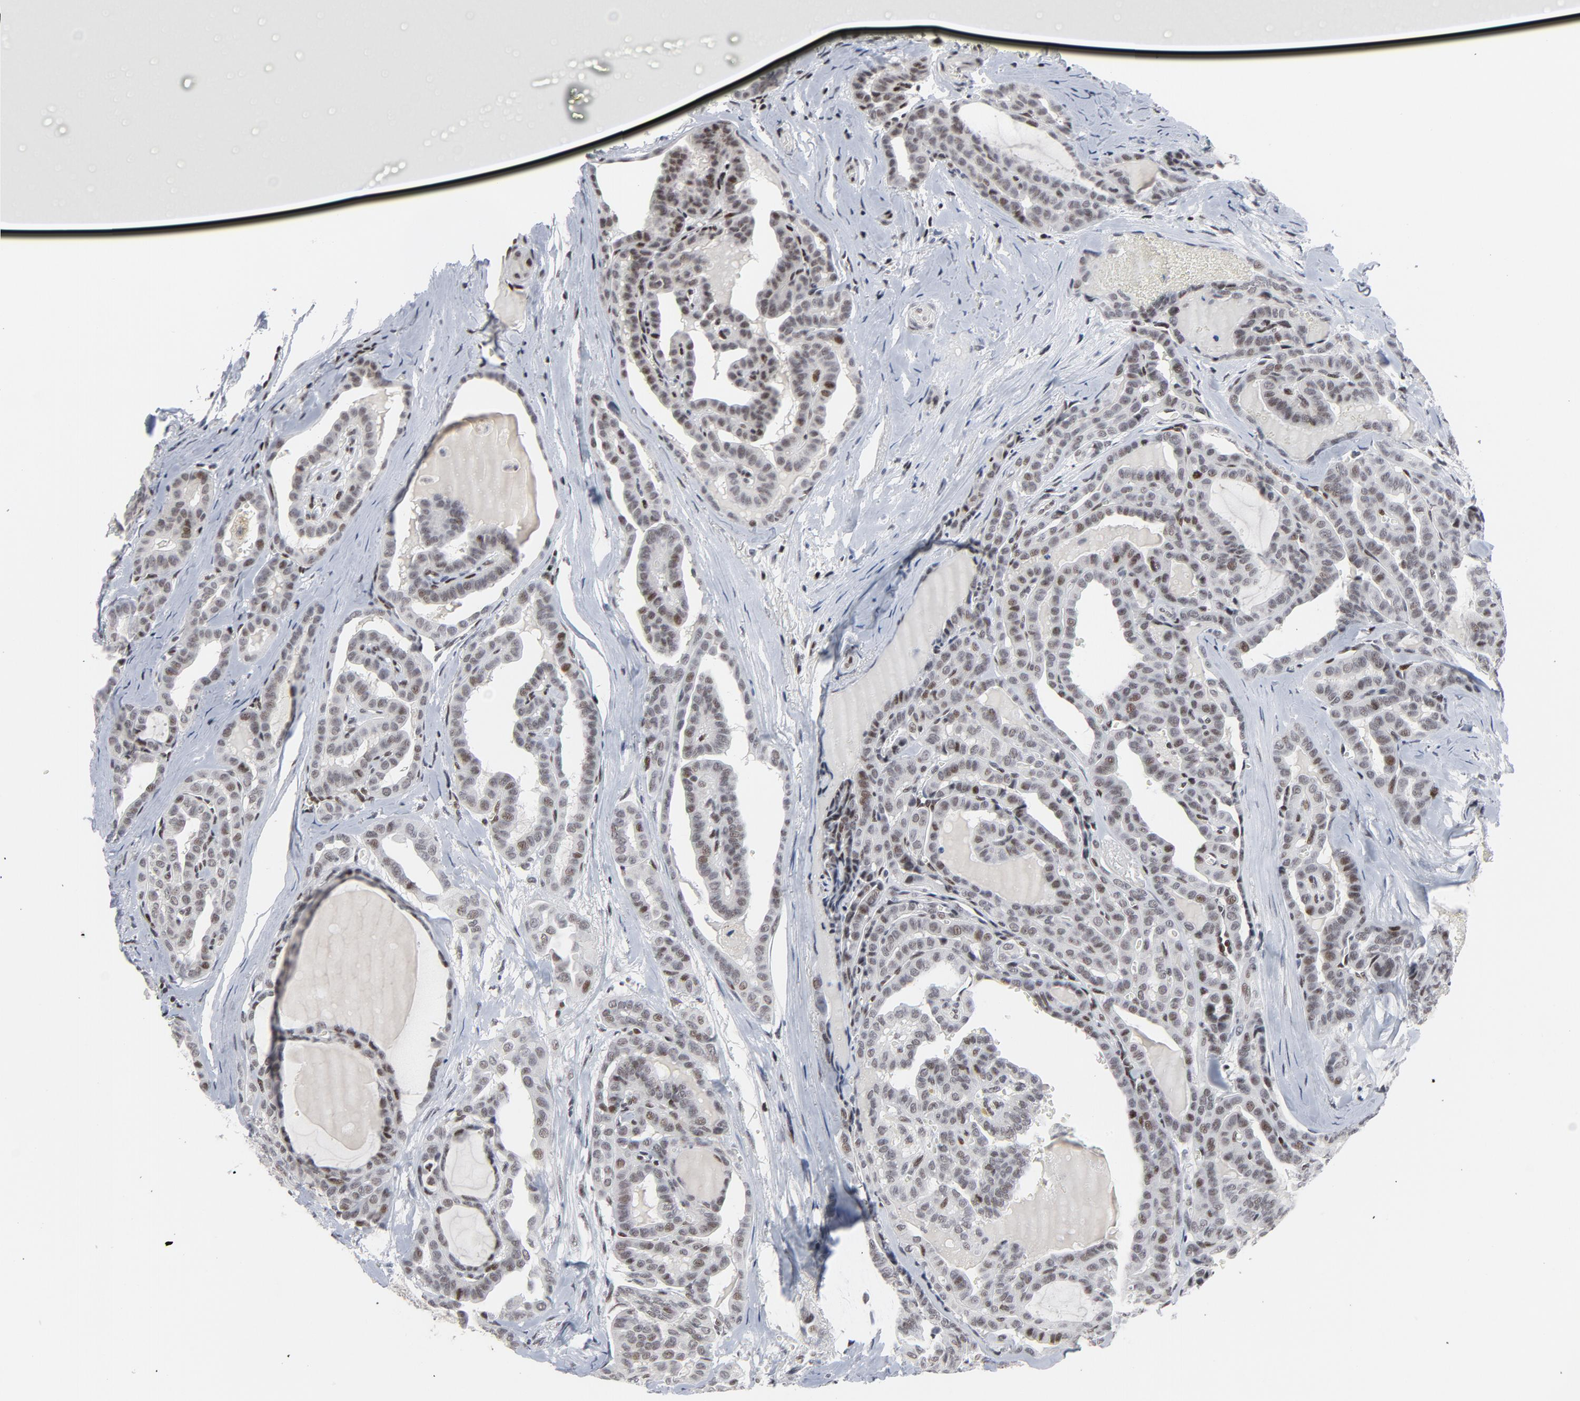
{"staining": {"intensity": "moderate", "quantity": "<25%", "location": "nuclear"}, "tissue": "thyroid cancer", "cell_type": "Tumor cells", "image_type": "cancer", "snomed": [{"axis": "morphology", "description": "Carcinoma, NOS"}, {"axis": "topography", "description": "Thyroid gland"}], "caption": "Immunohistochemistry image of neoplastic tissue: thyroid carcinoma stained using immunohistochemistry (IHC) demonstrates low levels of moderate protein expression localized specifically in the nuclear of tumor cells, appearing as a nuclear brown color.", "gene": "GABPA", "patient": {"sex": "female", "age": 91}}